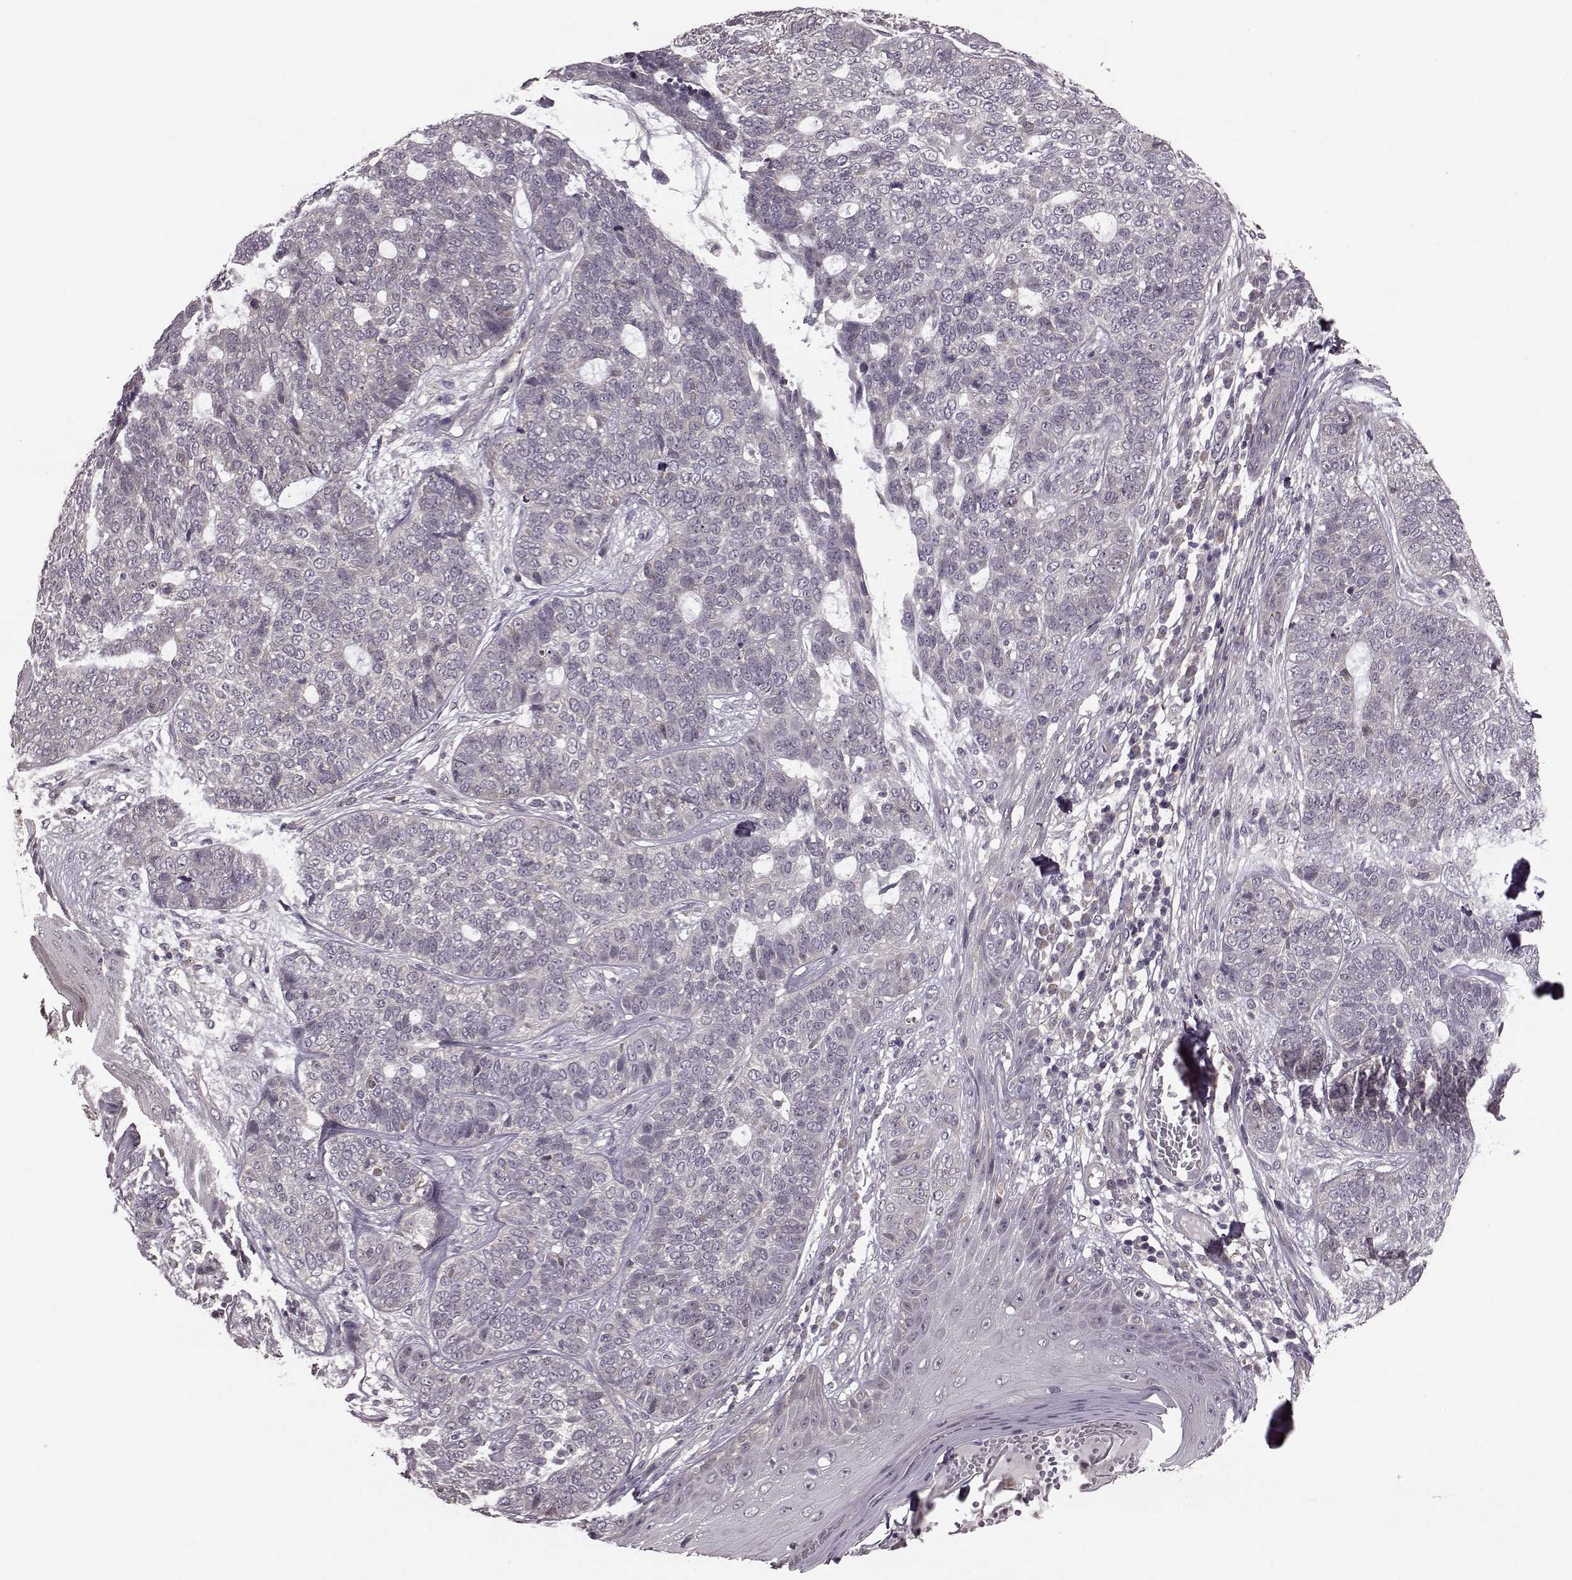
{"staining": {"intensity": "negative", "quantity": "none", "location": "none"}, "tissue": "skin cancer", "cell_type": "Tumor cells", "image_type": "cancer", "snomed": [{"axis": "morphology", "description": "Basal cell carcinoma"}, {"axis": "topography", "description": "Skin"}], "caption": "DAB (3,3'-diaminobenzidine) immunohistochemical staining of human skin cancer (basal cell carcinoma) demonstrates no significant expression in tumor cells.", "gene": "FNIP2", "patient": {"sex": "female", "age": 69}}